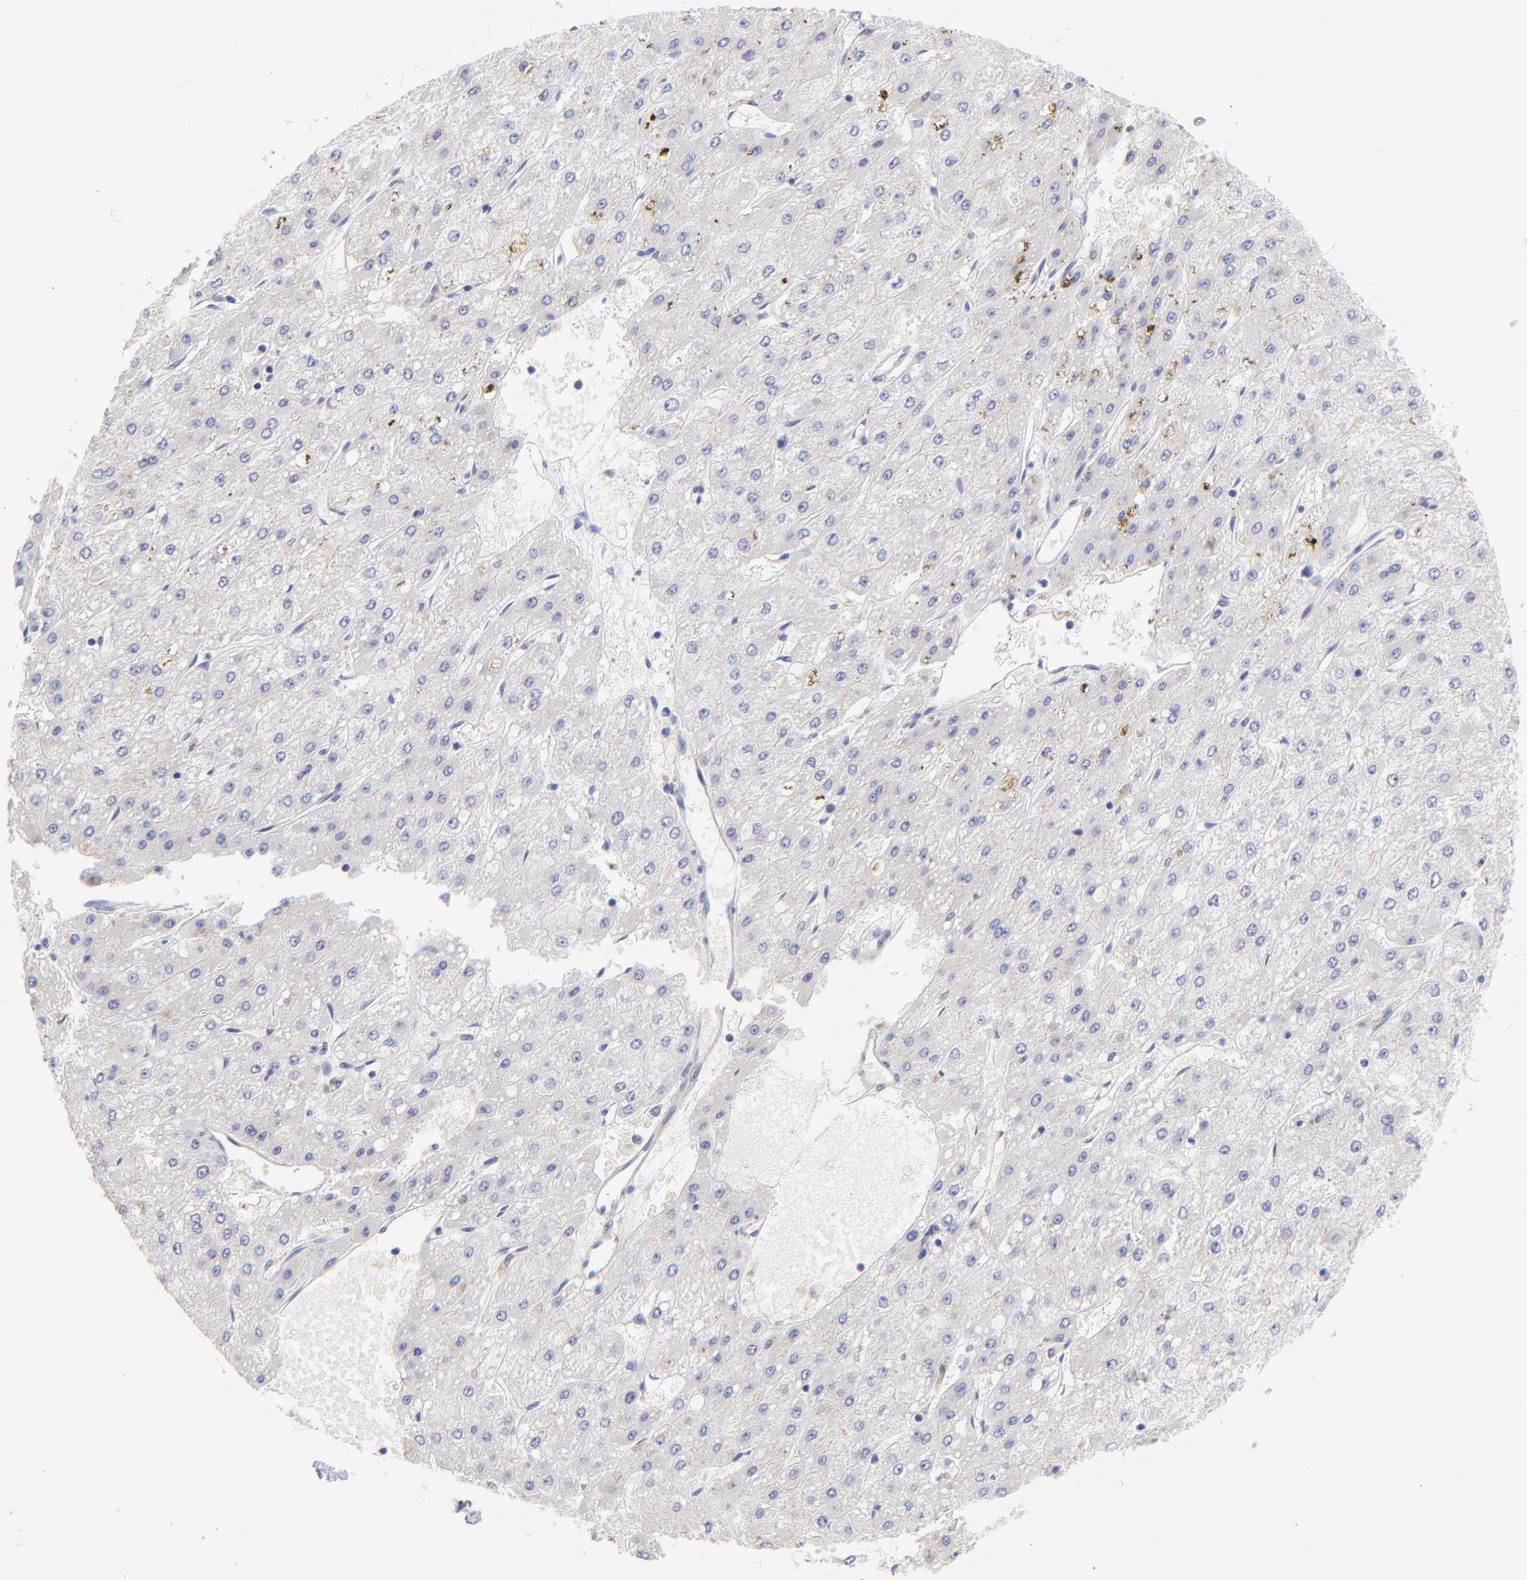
{"staining": {"intensity": "negative", "quantity": "none", "location": "none"}, "tissue": "liver cancer", "cell_type": "Tumor cells", "image_type": "cancer", "snomed": [{"axis": "morphology", "description": "Carcinoma, Hepatocellular, NOS"}, {"axis": "topography", "description": "Liver"}], "caption": "IHC photomicrograph of human liver cancer (hepatocellular carcinoma) stained for a protein (brown), which displays no positivity in tumor cells.", "gene": "CFAP57", "patient": {"sex": "female", "age": 52}}